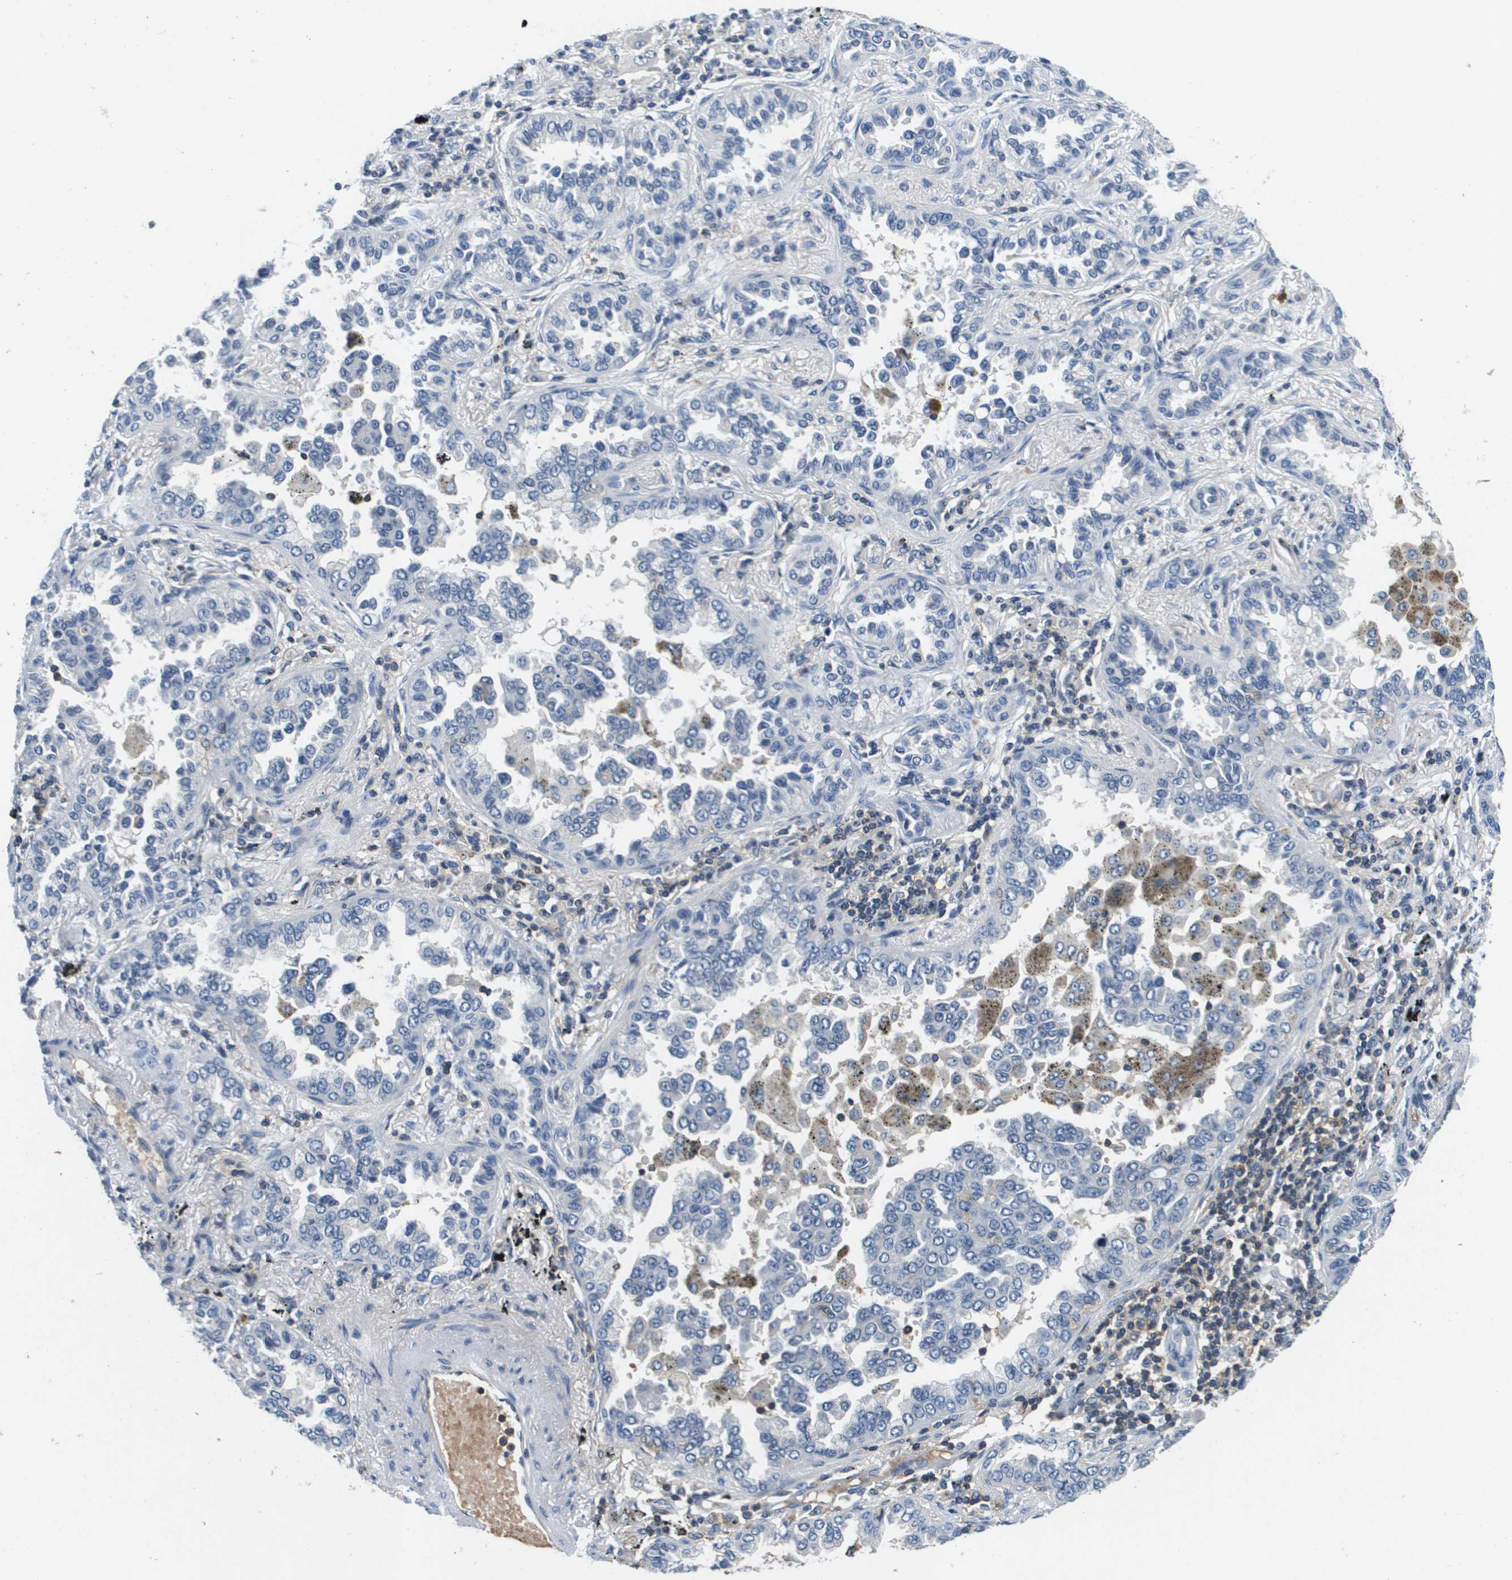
{"staining": {"intensity": "negative", "quantity": "none", "location": "none"}, "tissue": "lung cancer", "cell_type": "Tumor cells", "image_type": "cancer", "snomed": [{"axis": "morphology", "description": "Normal tissue, NOS"}, {"axis": "morphology", "description": "Adenocarcinoma, NOS"}, {"axis": "topography", "description": "Lung"}], "caption": "High magnification brightfield microscopy of lung cancer stained with DAB (3,3'-diaminobenzidine) (brown) and counterstained with hematoxylin (blue): tumor cells show no significant positivity. Nuclei are stained in blue.", "gene": "KCNQ5", "patient": {"sex": "male", "age": 59}}